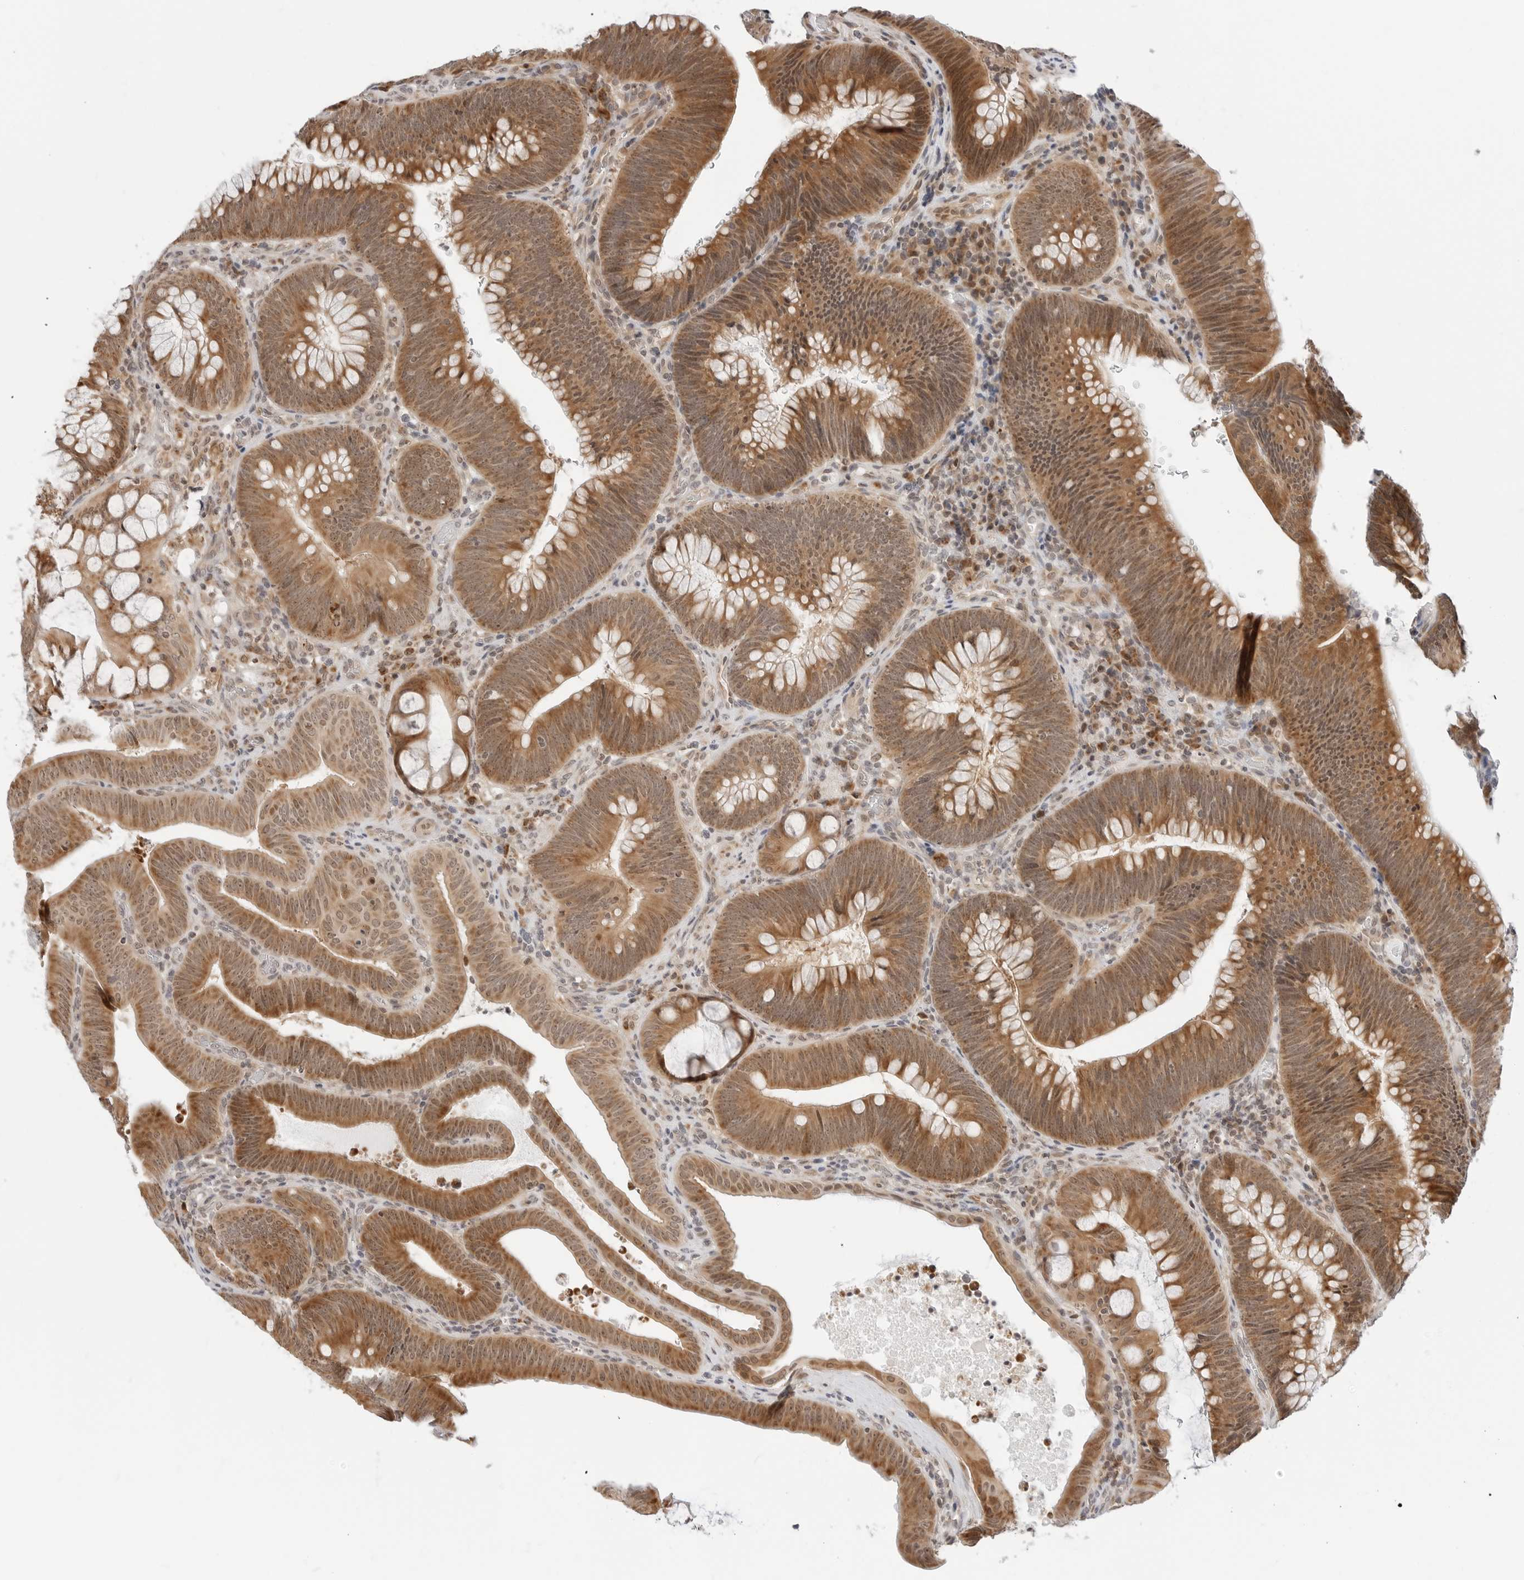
{"staining": {"intensity": "moderate", "quantity": ">75%", "location": "cytoplasmic/membranous"}, "tissue": "colorectal cancer", "cell_type": "Tumor cells", "image_type": "cancer", "snomed": [{"axis": "morphology", "description": "Normal tissue, NOS"}, {"axis": "topography", "description": "Colon"}], "caption": "This is a photomicrograph of IHC staining of colorectal cancer, which shows moderate expression in the cytoplasmic/membranous of tumor cells.", "gene": "POLR3GL", "patient": {"sex": "female", "age": 82}}